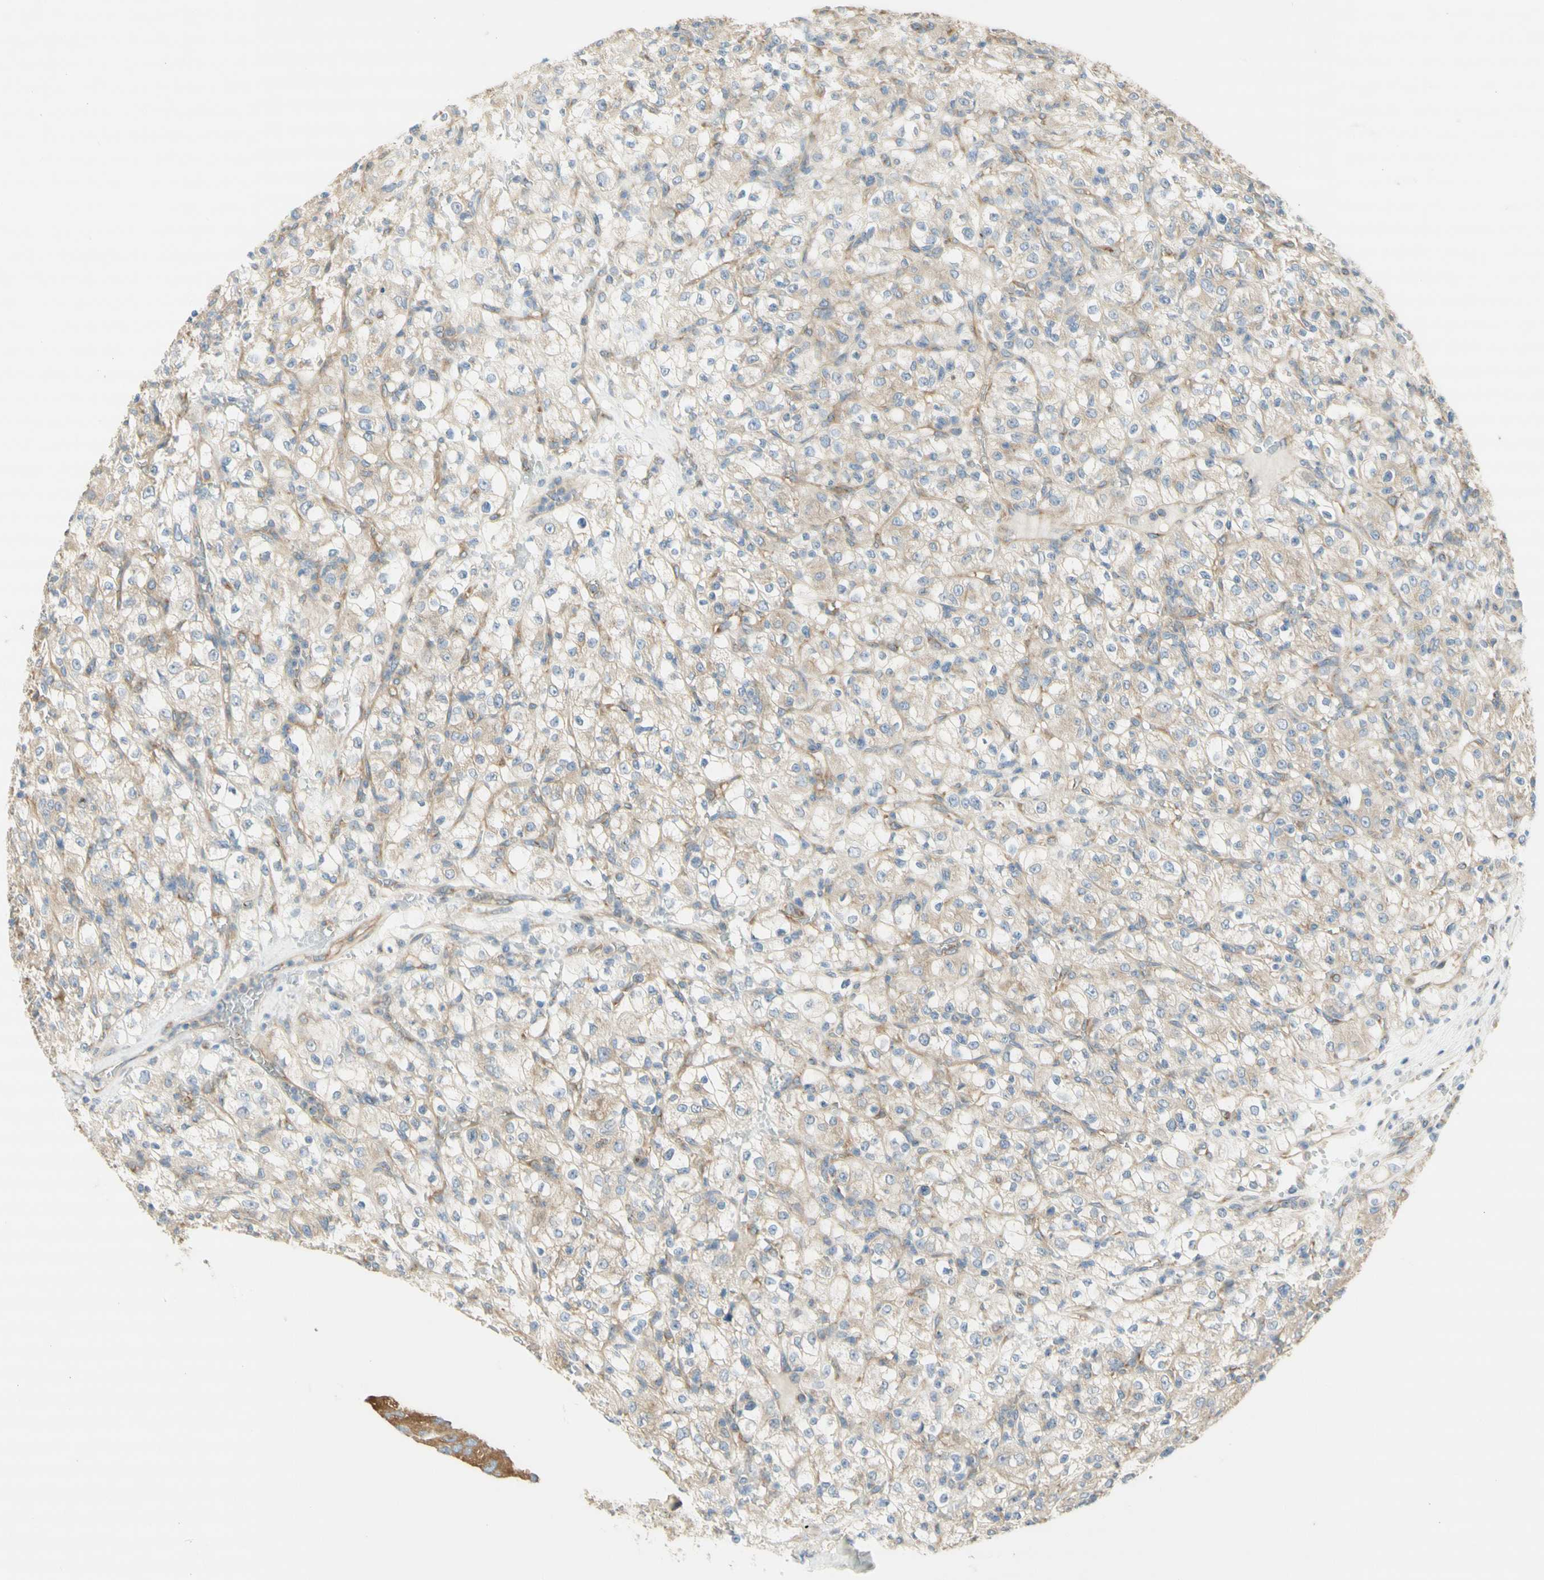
{"staining": {"intensity": "weak", "quantity": "25%-75%", "location": "cytoplasmic/membranous"}, "tissue": "renal cancer", "cell_type": "Tumor cells", "image_type": "cancer", "snomed": [{"axis": "morphology", "description": "Normal tissue, NOS"}, {"axis": "morphology", "description": "Adenocarcinoma, NOS"}, {"axis": "topography", "description": "Kidney"}], "caption": "Protein analysis of renal adenocarcinoma tissue exhibits weak cytoplasmic/membranous staining in approximately 25%-75% of tumor cells.", "gene": "DYNC1H1", "patient": {"sex": "female", "age": 72}}